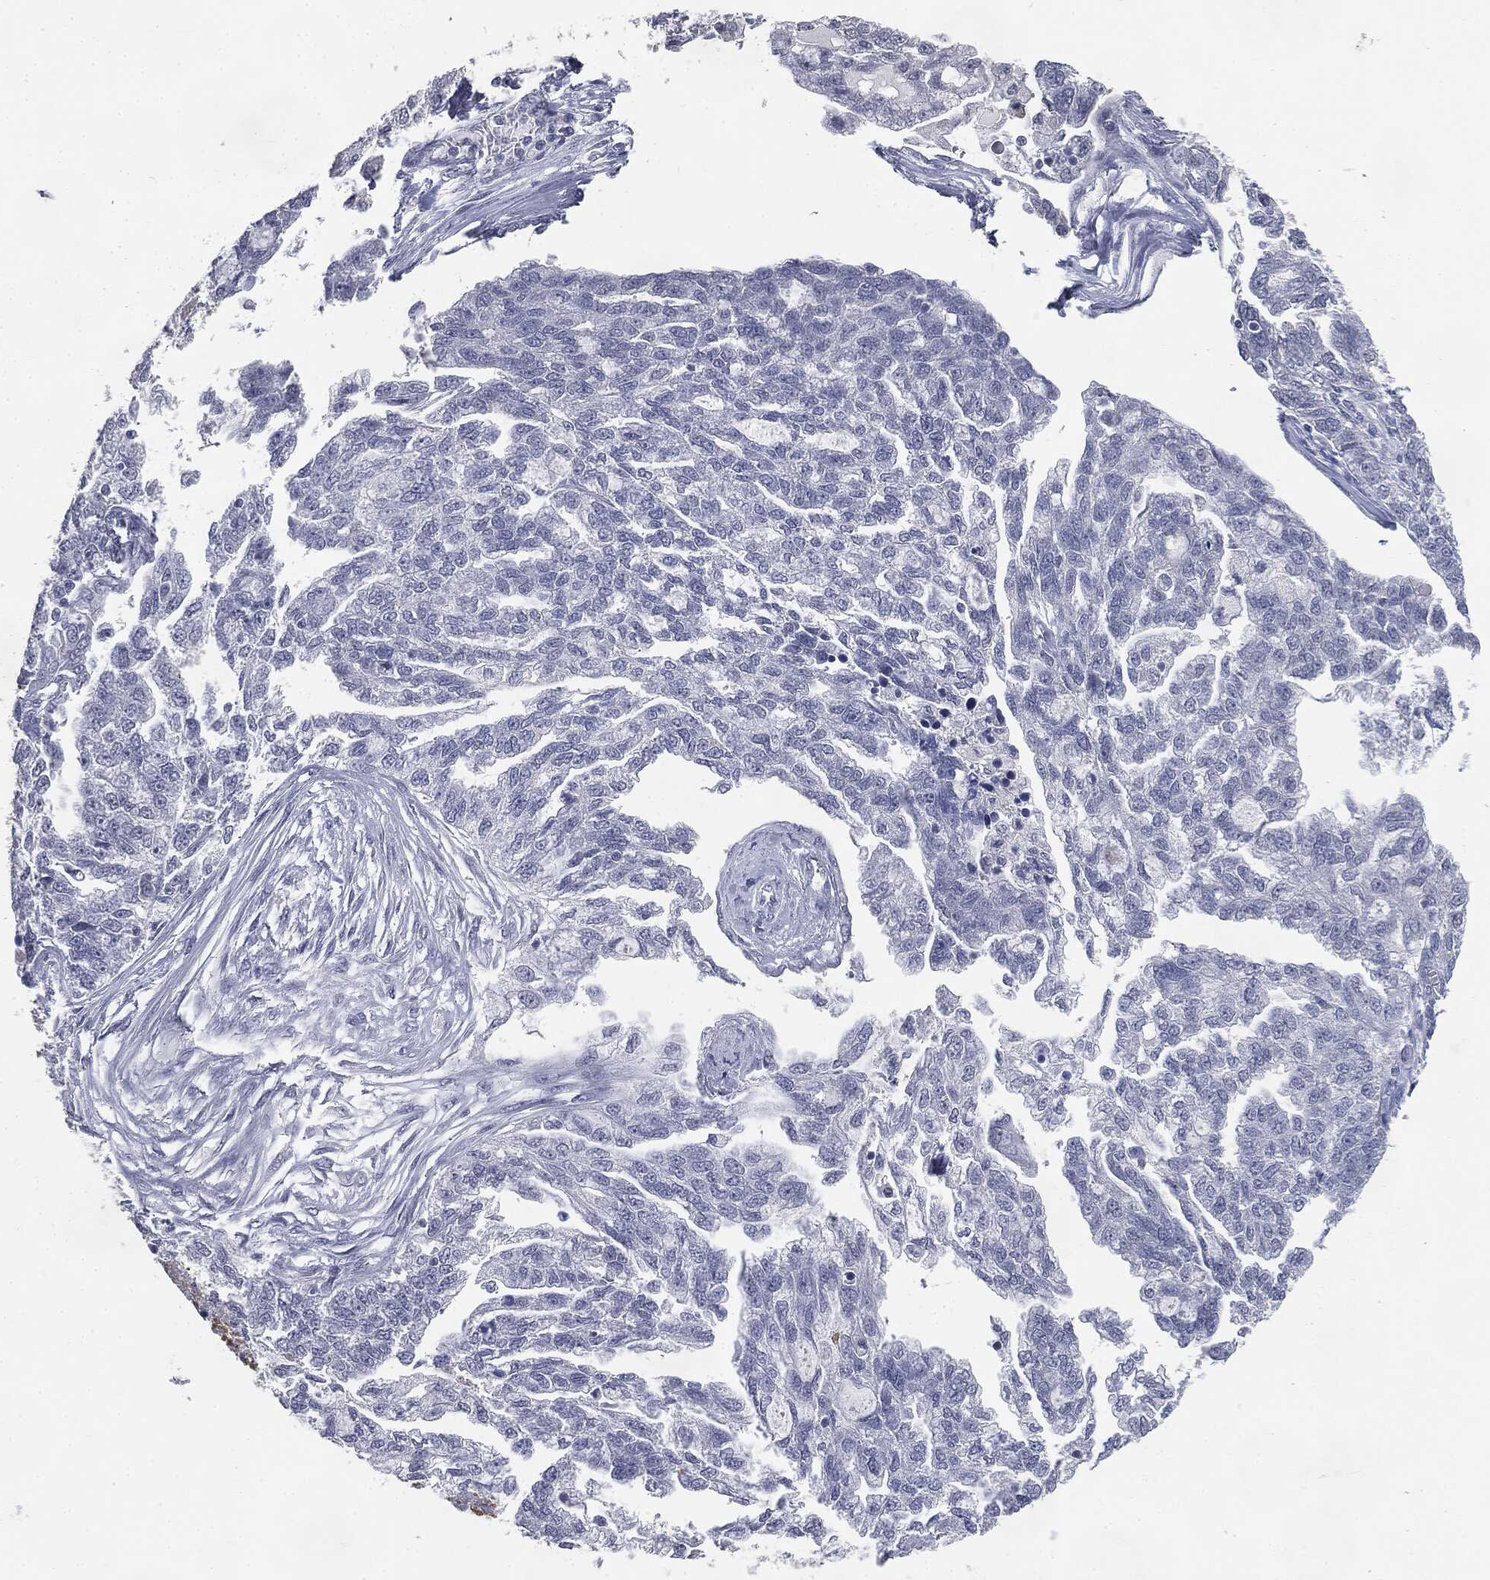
{"staining": {"intensity": "negative", "quantity": "none", "location": "none"}, "tissue": "ovarian cancer", "cell_type": "Tumor cells", "image_type": "cancer", "snomed": [{"axis": "morphology", "description": "Cystadenocarcinoma, serous, NOS"}, {"axis": "topography", "description": "Ovary"}], "caption": "A photomicrograph of human ovarian cancer (serous cystadenocarcinoma) is negative for staining in tumor cells.", "gene": "SLC2A2", "patient": {"sex": "female", "age": 51}}